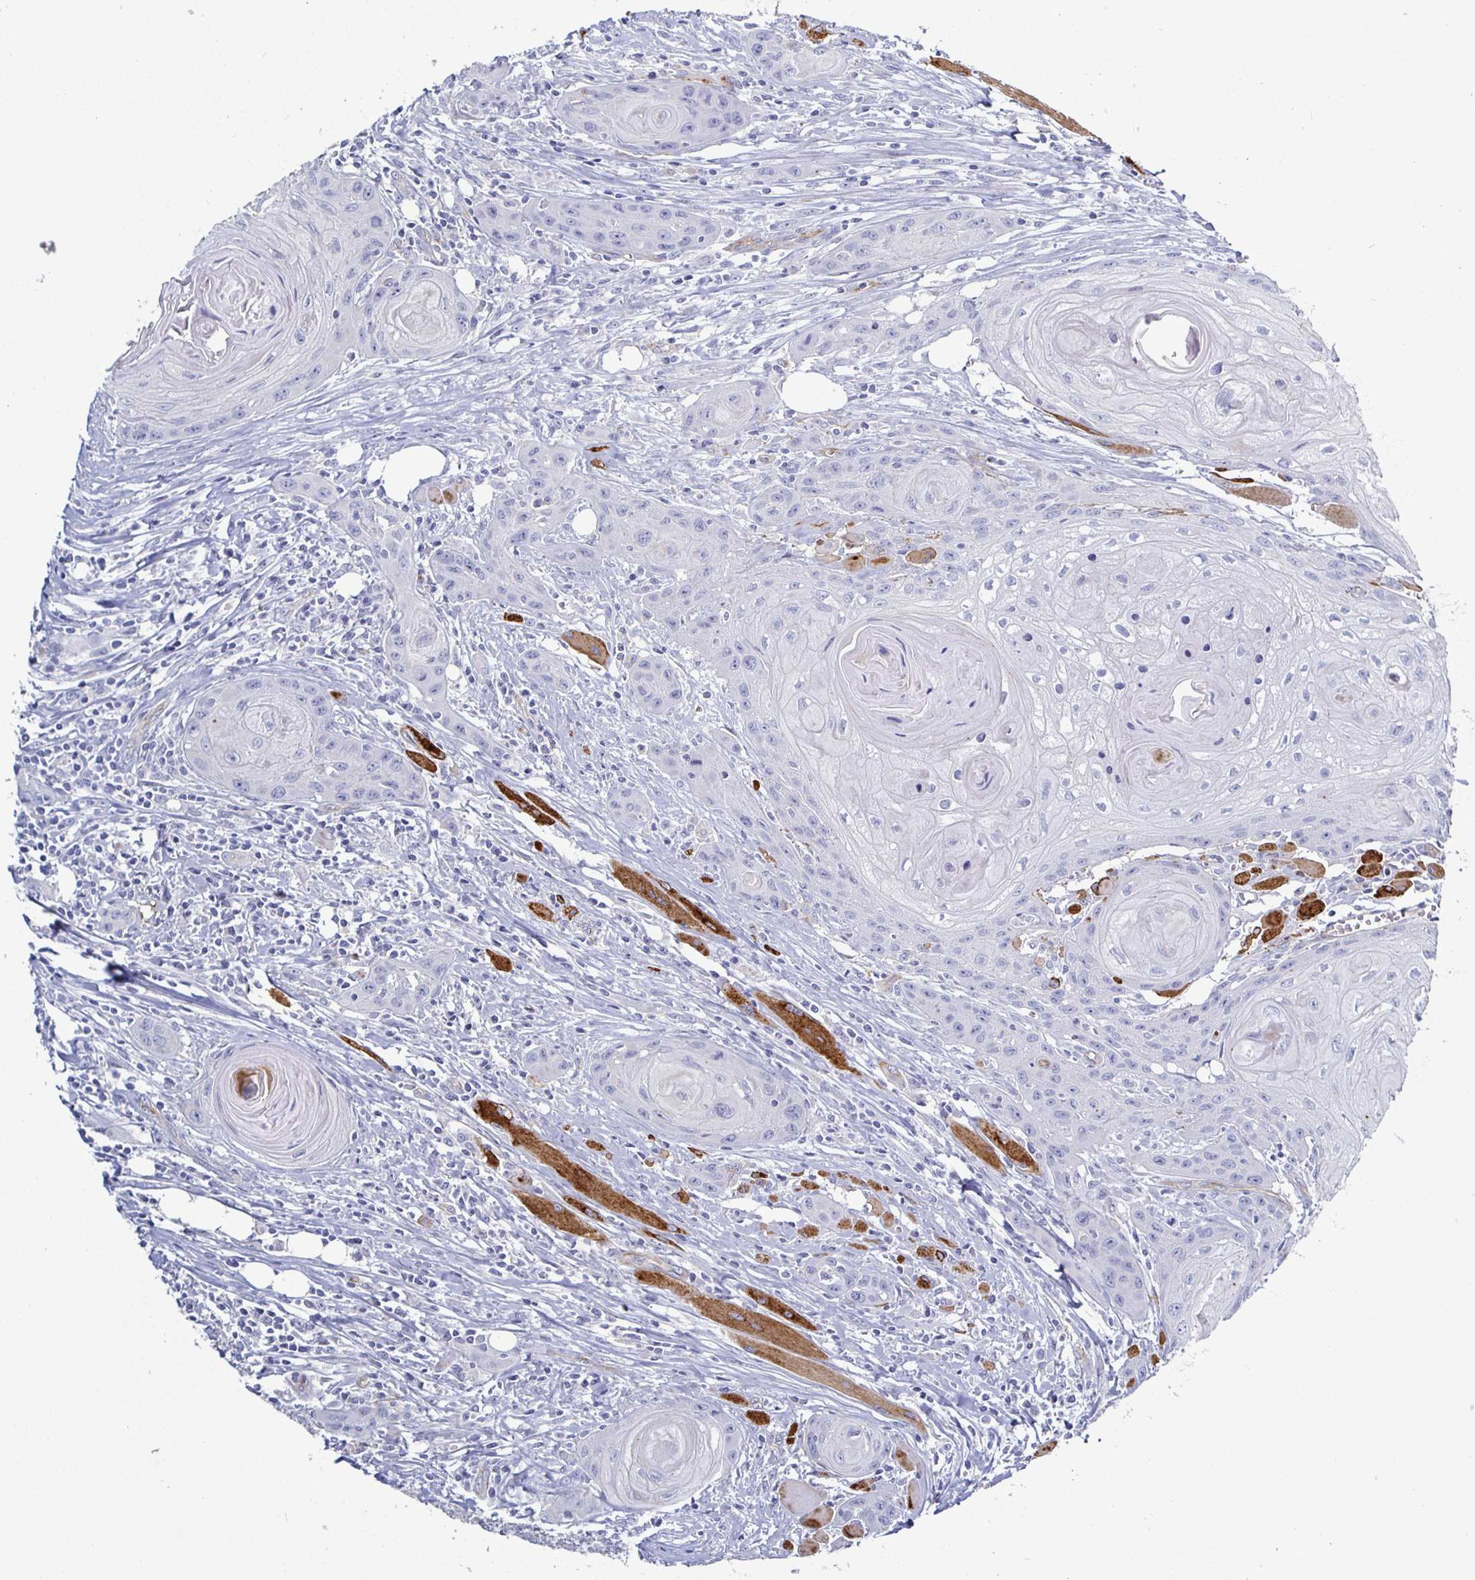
{"staining": {"intensity": "negative", "quantity": "none", "location": "none"}, "tissue": "head and neck cancer", "cell_type": "Tumor cells", "image_type": "cancer", "snomed": [{"axis": "morphology", "description": "Squamous cell carcinoma, NOS"}, {"axis": "topography", "description": "Oral tissue"}, {"axis": "topography", "description": "Head-Neck"}], "caption": "Photomicrograph shows no protein staining in tumor cells of head and neck cancer tissue.", "gene": "ACSBG2", "patient": {"sex": "male", "age": 58}}